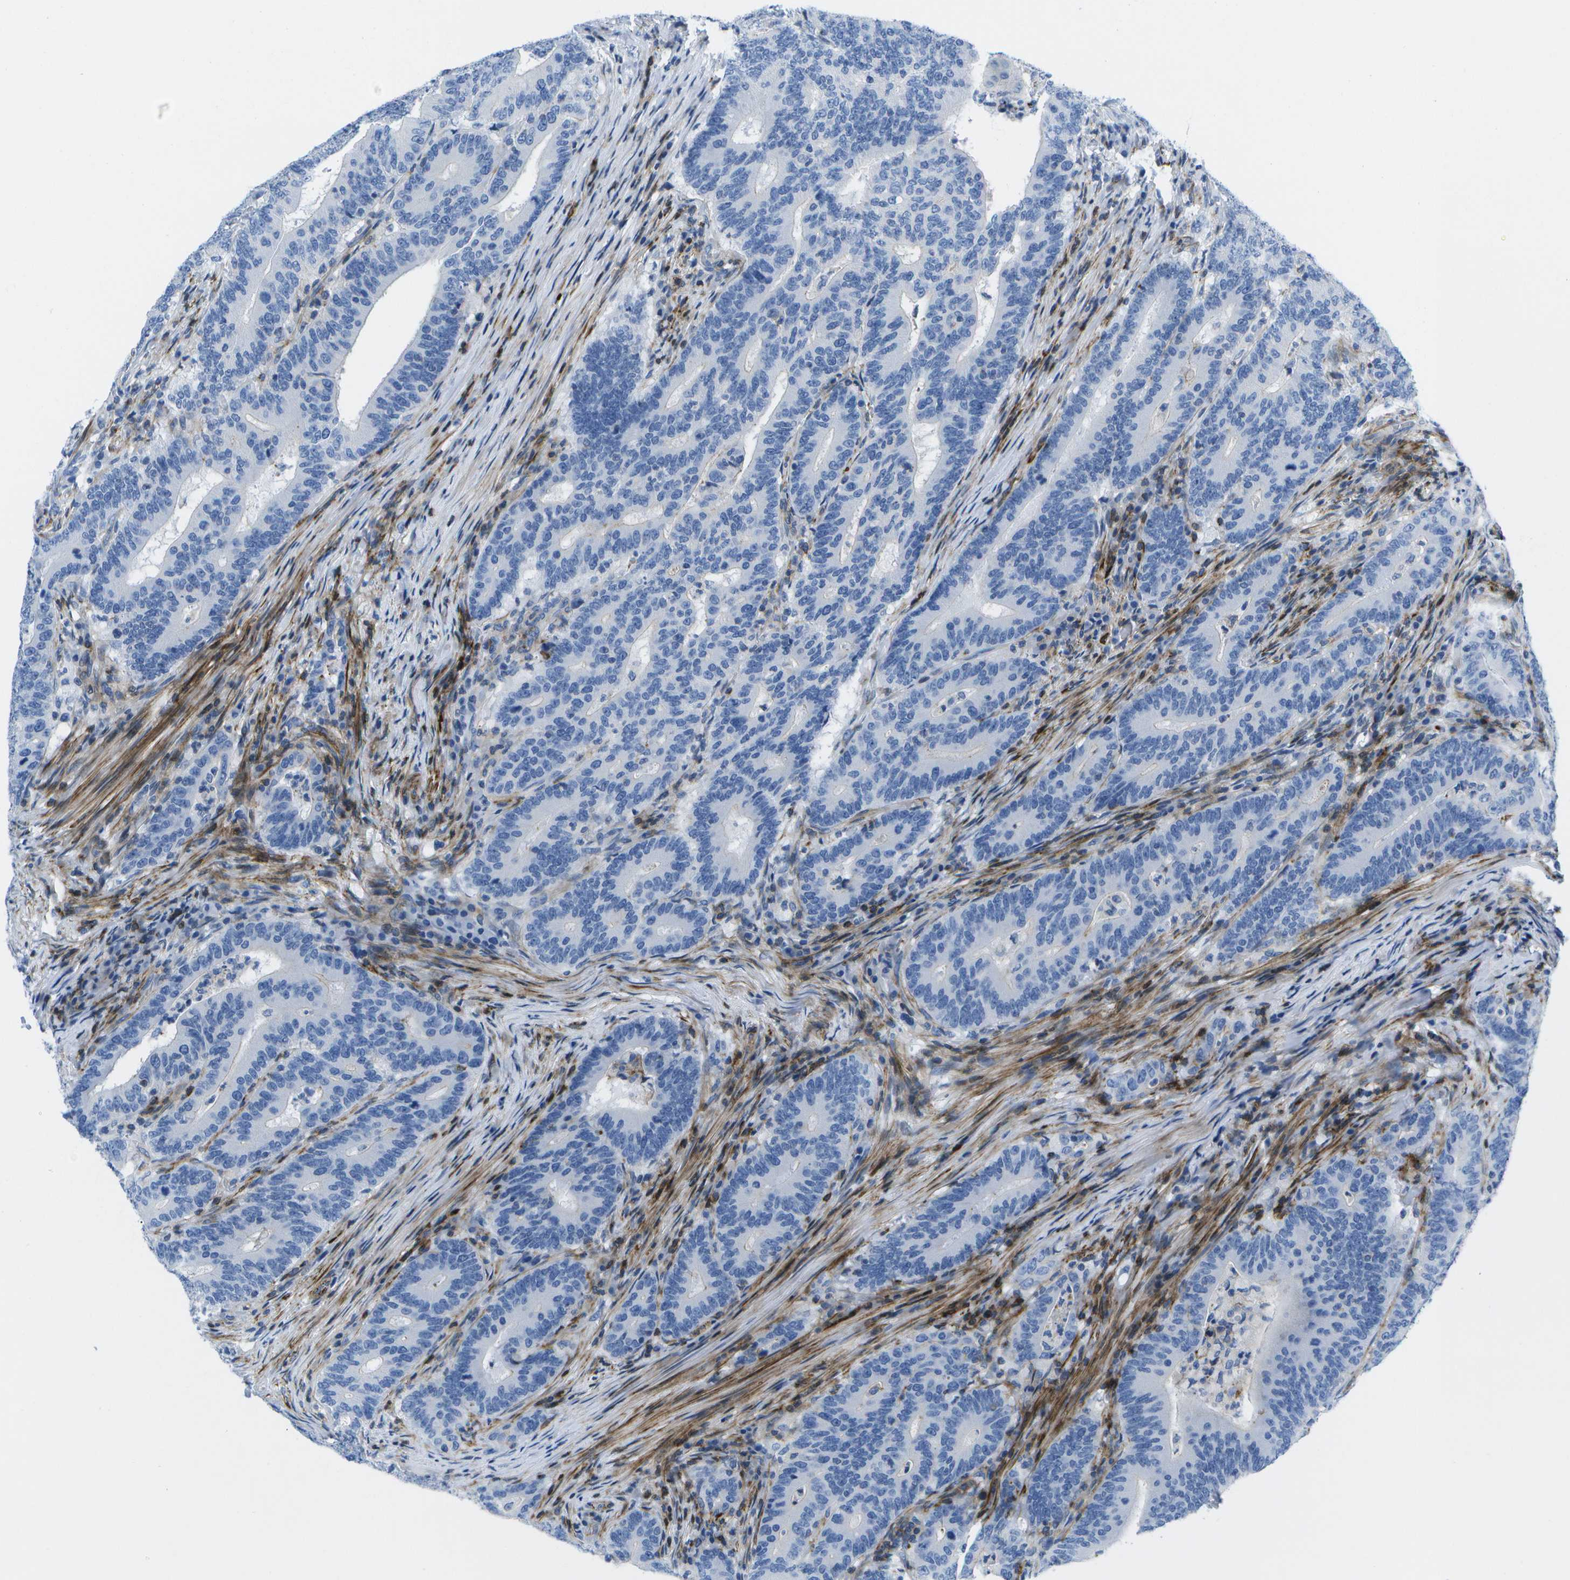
{"staining": {"intensity": "negative", "quantity": "none", "location": "none"}, "tissue": "colorectal cancer", "cell_type": "Tumor cells", "image_type": "cancer", "snomed": [{"axis": "morphology", "description": "Normal tissue, NOS"}, {"axis": "morphology", "description": "Adenocarcinoma, NOS"}, {"axis": "topography", "description": "Colon"}], "caption": "Immunohistochemistry image of adenocarcinoma (colorectal) stained for a protein (brown), which shows no staining in tumor cells.", "gene": "ADGRG6", "patient": {"sex": "female", "age": 66}}